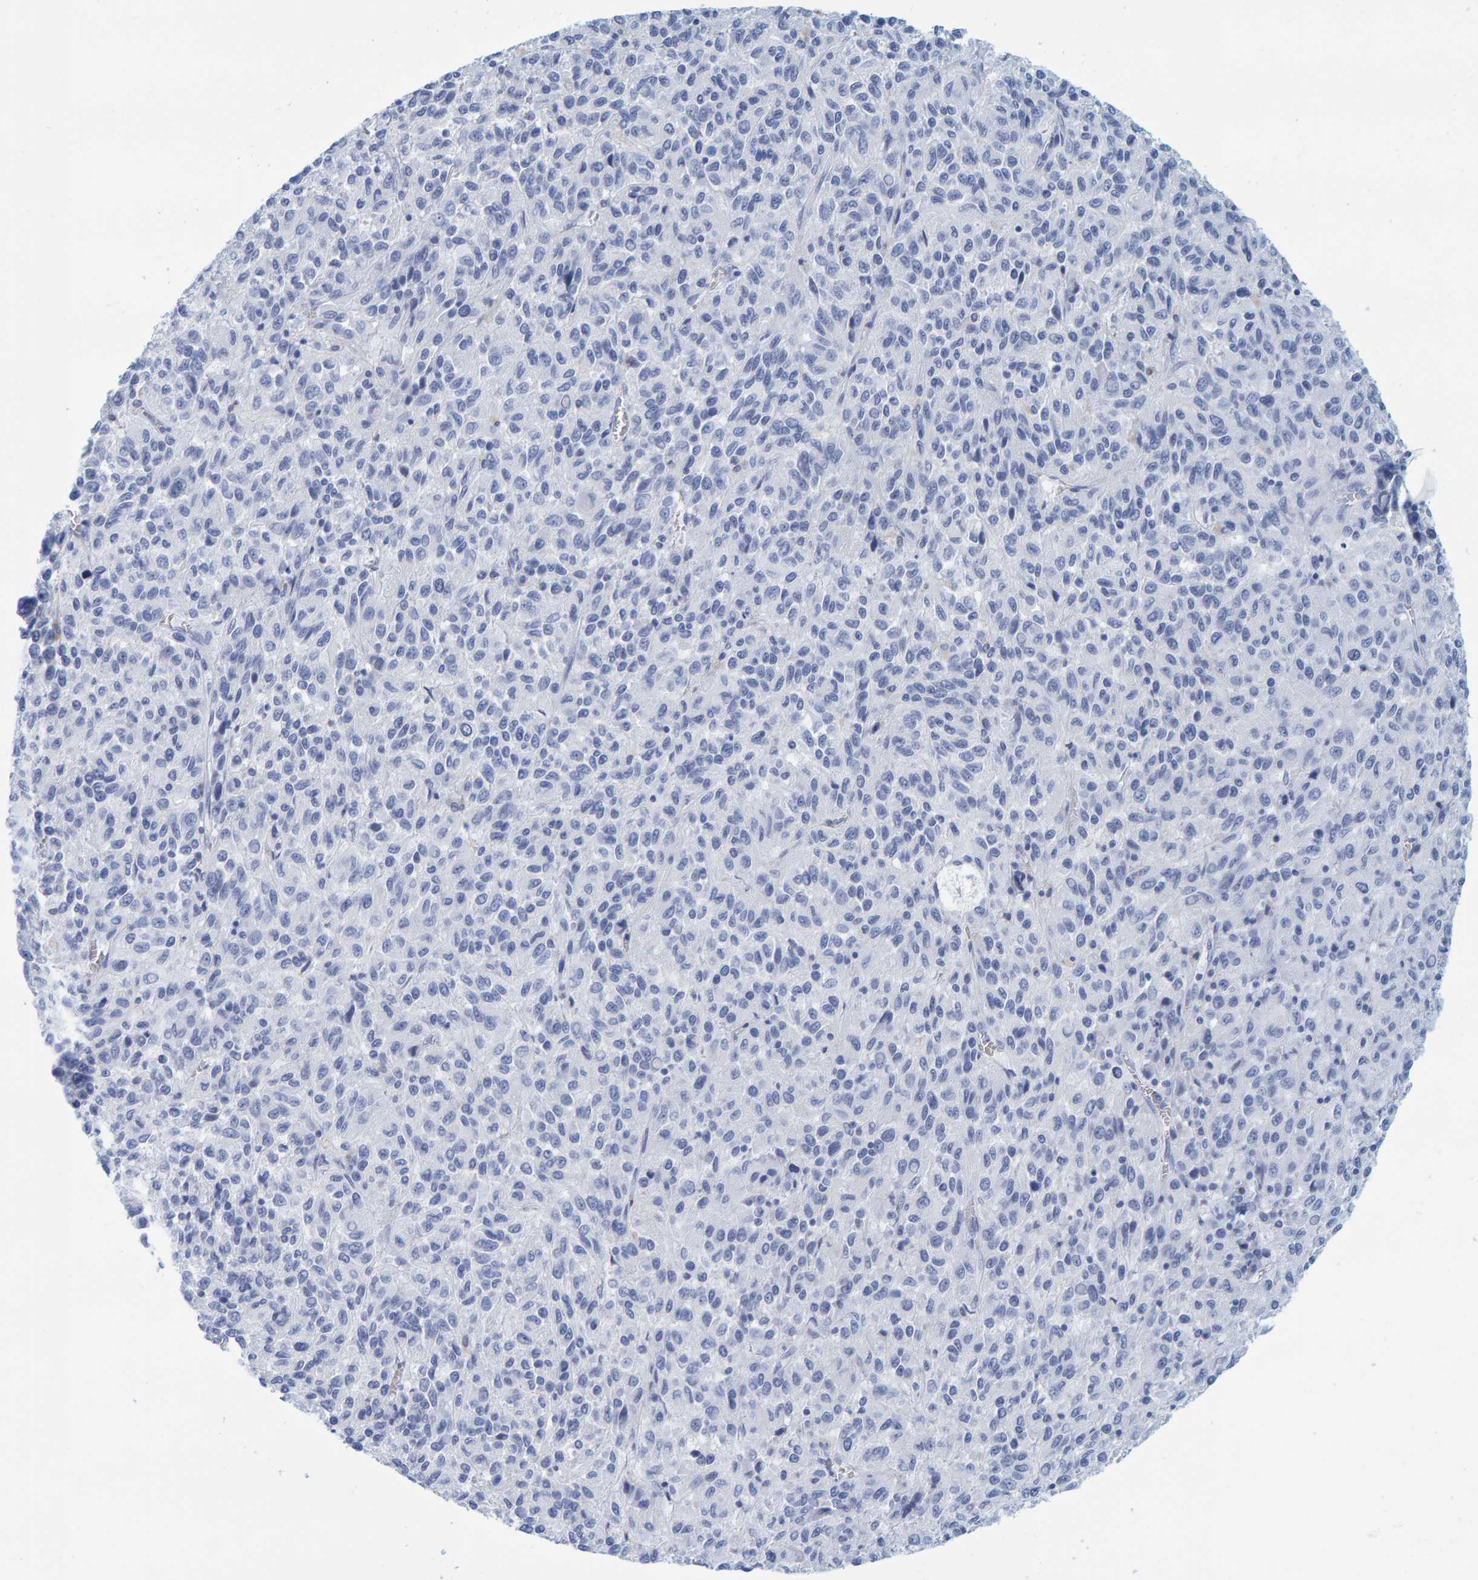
{"staining": {"intensity": "negative", "quantity": "none", "location": "none"}, "tissue": "melanoma", "cell_type": "Tumor cells", "image_type": "cancer", "snomed": [{"axis": "morphology", "description": "Malignant melanoma, Metastatic site"}, {"axis": "topography", "description": "Lung"}], "caption": "Tumor cells show no significant protein positivity in malignant melanoma (metastatic site). (Immunohistochemistry, brightfield microscopy, high magnification).", "gene": "SFTPC", "patient": {"sex": "male", "age": 64}}